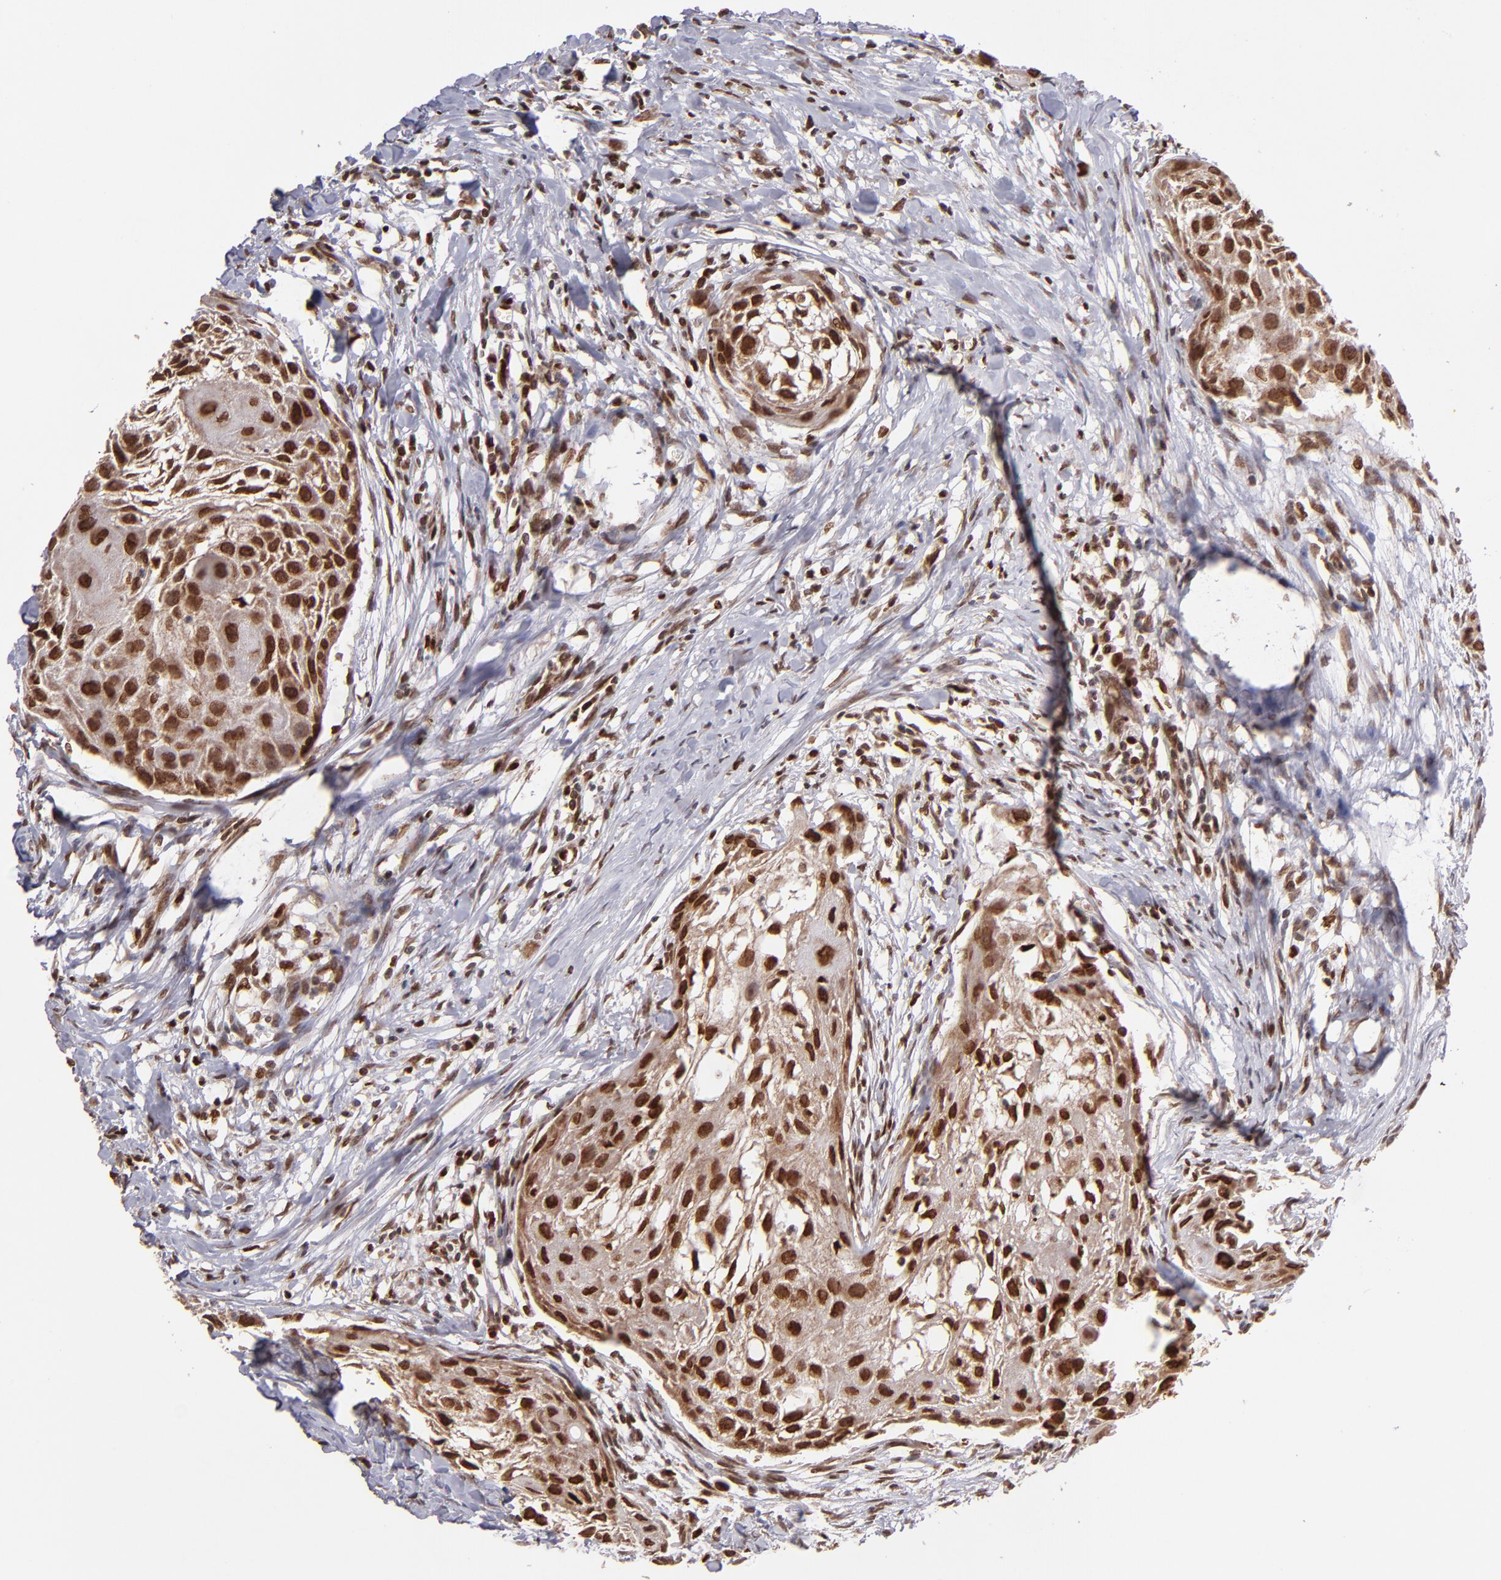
{"staining": {"intensity": "strong", "quantity": ">75%", "location": "cytoplasmic/membranous,nuclear"}, "tissue": "head and neck cancer", "cell_type": "Tumor cells", "image_type": "cancer", "snomed": [{"axis": "morphology", "description": "Squamous cell carcinoma, NOS"}, {"axis": "topography", "description": "Head-Neck"}], "caption": "Immunohistochemistry (DAB) staining of head and neck cancer displays strong cytoplasmic/membranous and nuclear protein expression in about >75% of tumor cells.", "gene": "TOP1MT", "patient": {"sex": "male", "age": 64}}